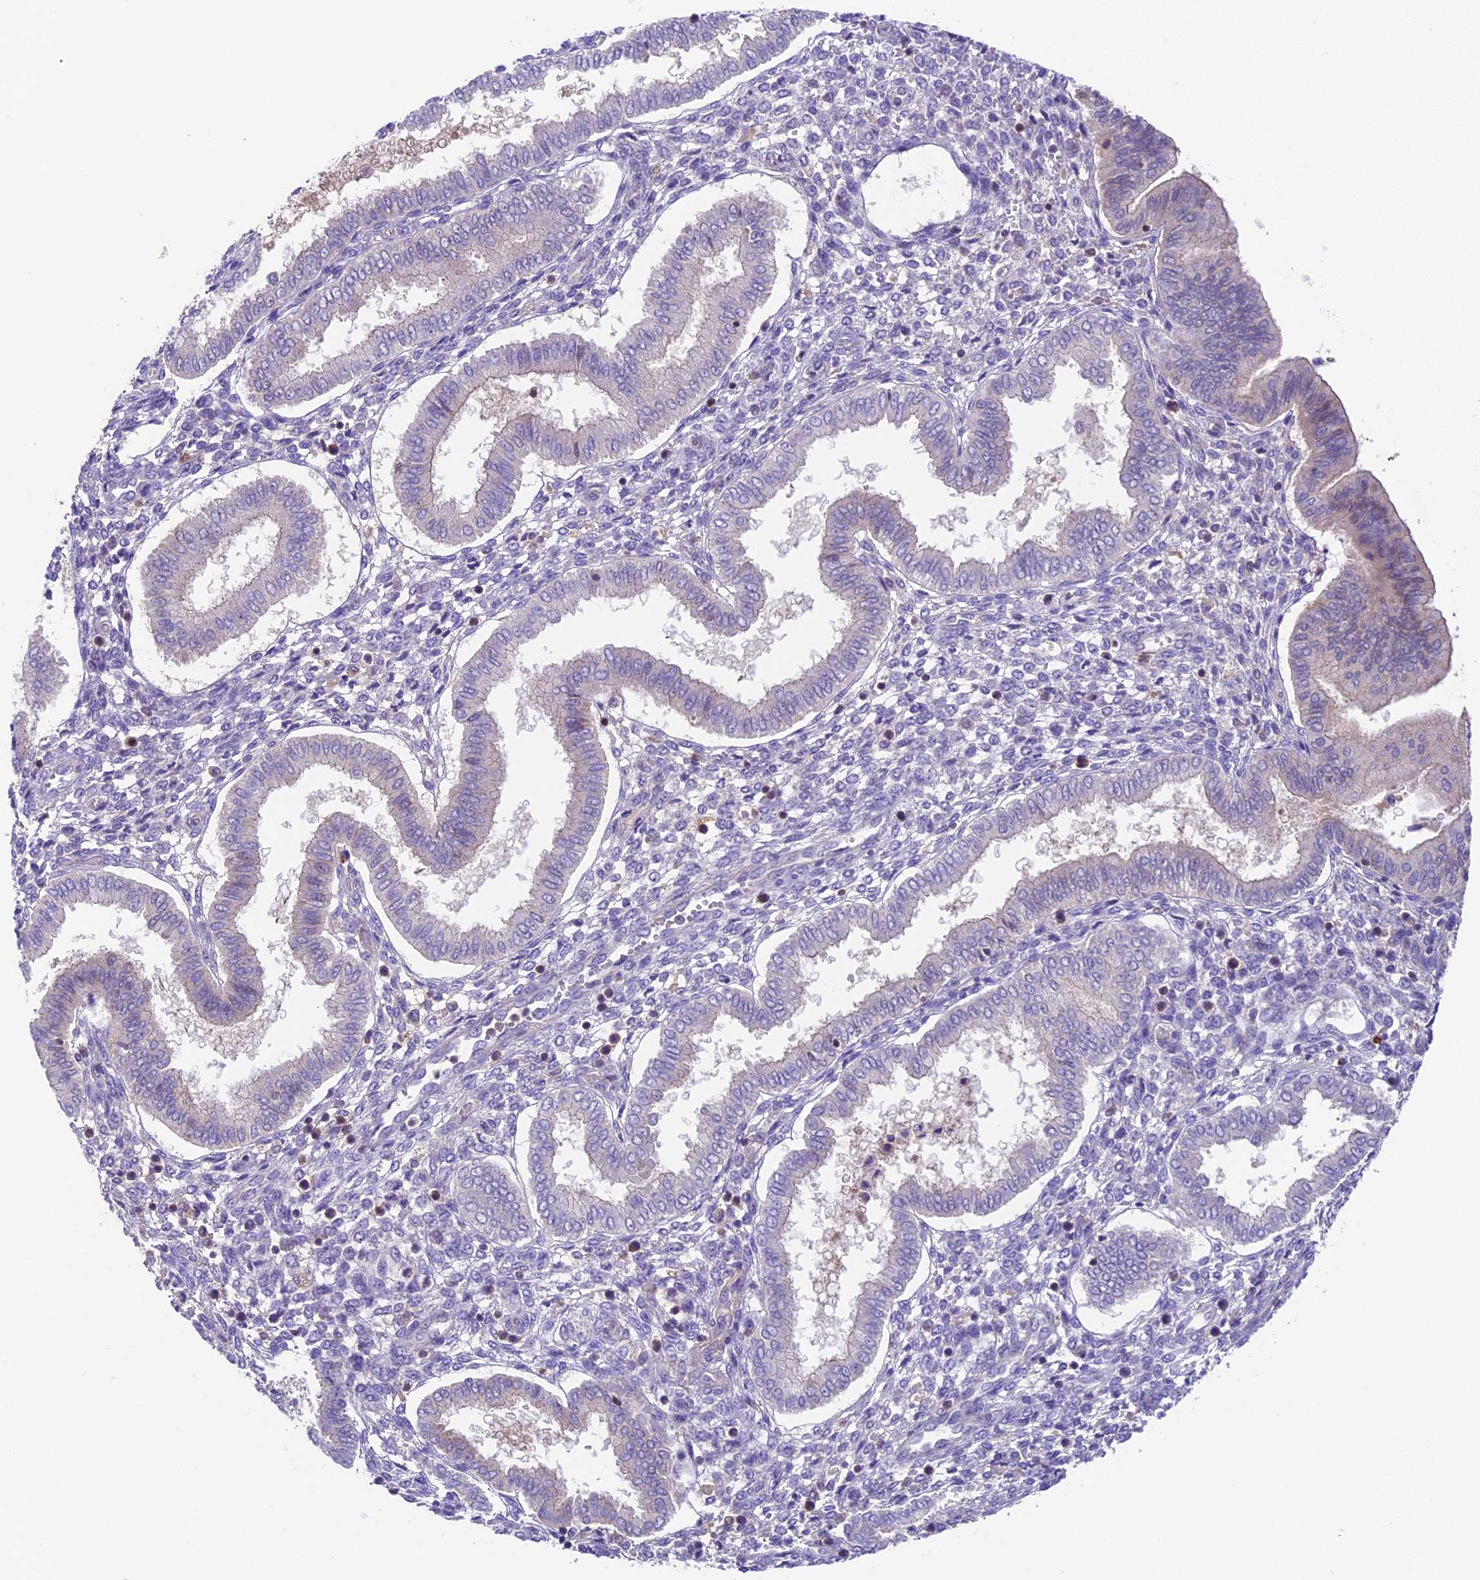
{"staining": {"intensity": "negative", "quantity": "none", "location": "none"}, "tissue": "endometrium", "cell_type": "Cells in endometrial stroma", "image_type": "normal", "snomed": [{"axis": "morphology", "description": "Normal tissue, NOS"}, {"axis": "topography", "description": "Endometrium"}], "caption": "Protein analysis of normal endometrium displays no significant positivity in cells in endometrial stroma.", "gene": "TBC1D1", "patient": {"sex": "female", "age": 24}}